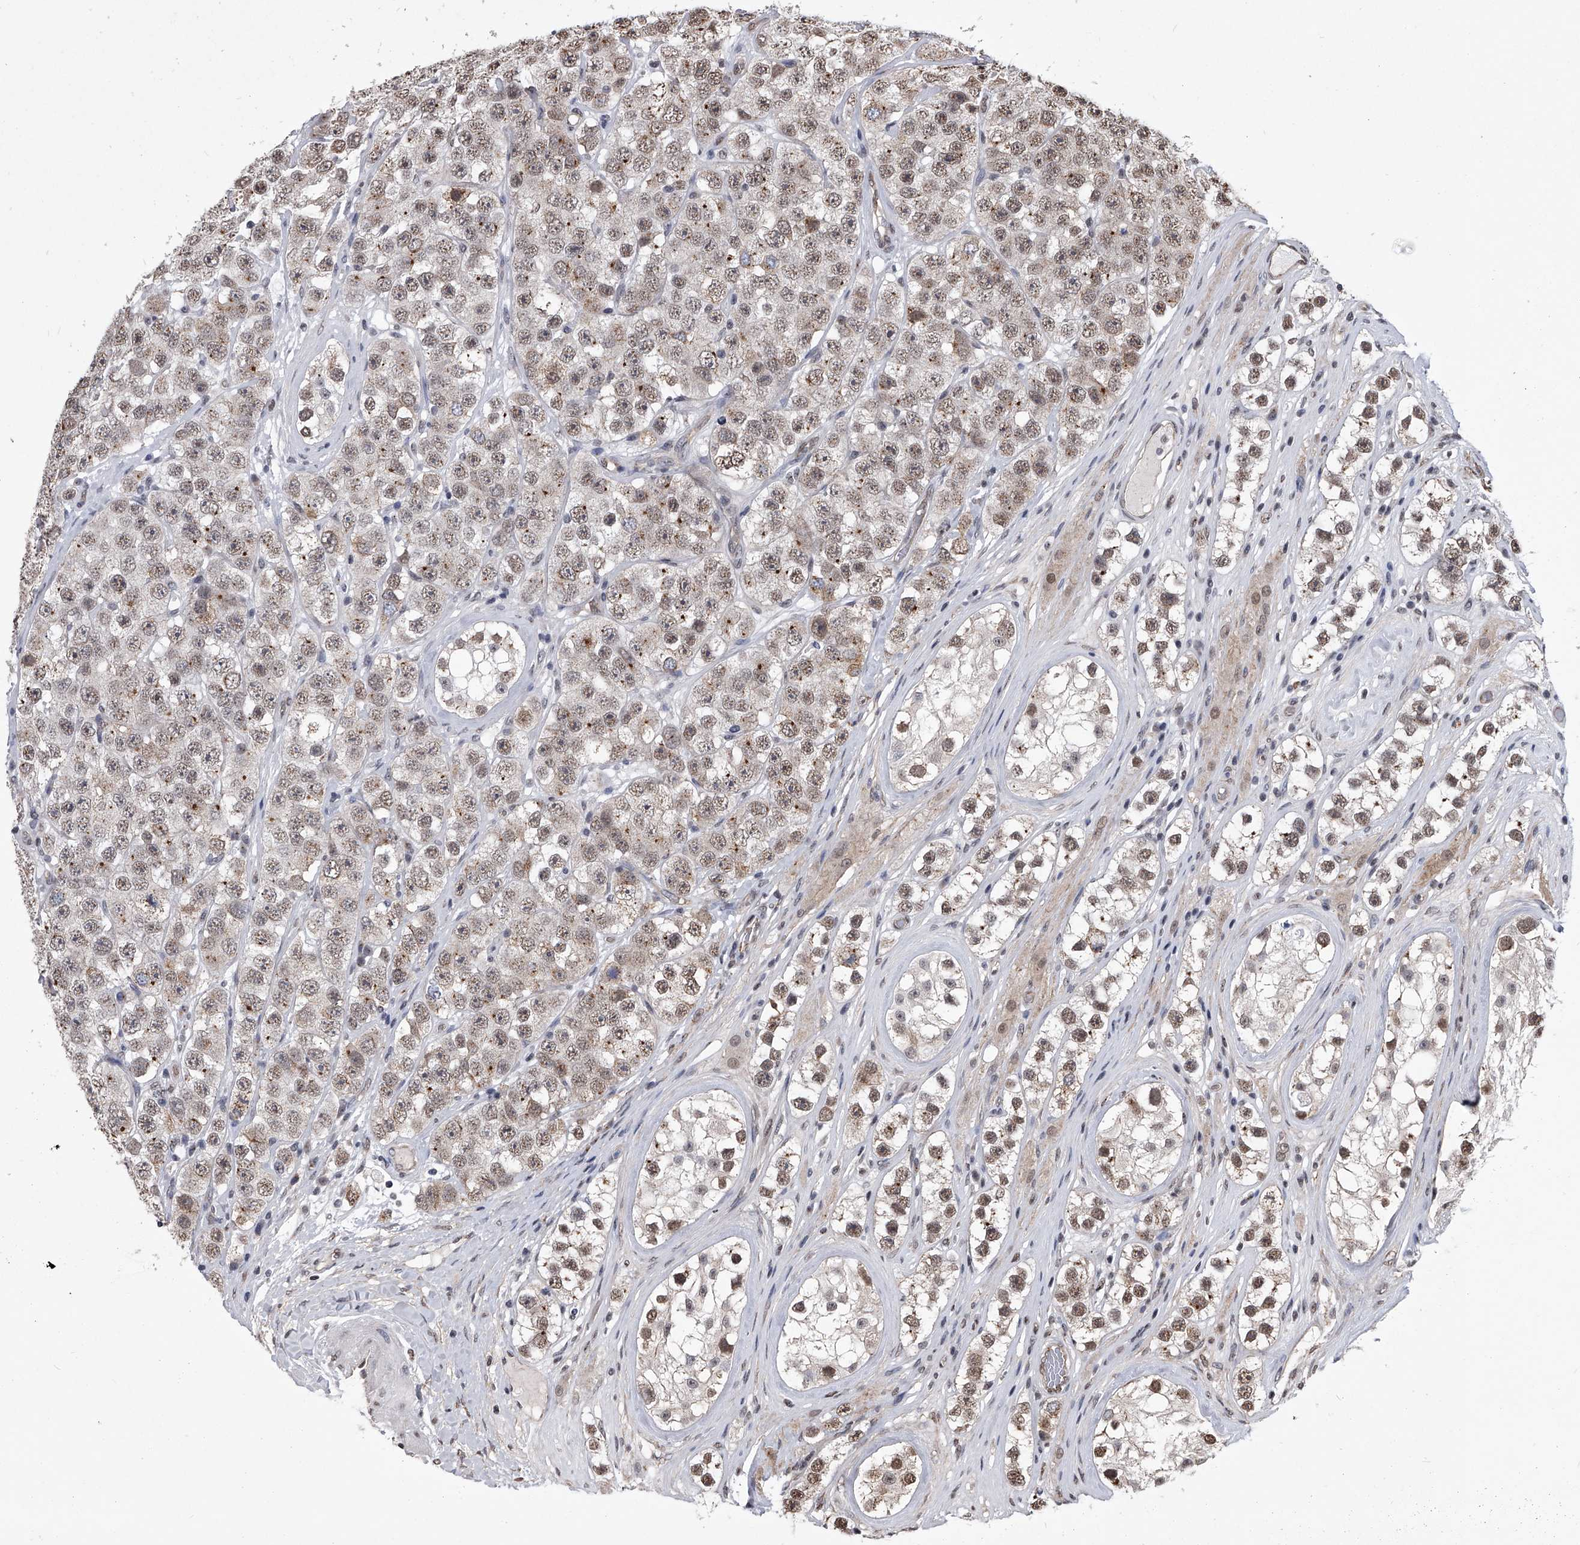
{"staining": {"intensity": "weak", "quantity": ">75%", "location": "nuclear"}, "tissue": "testis cancer", "cell_type": "Tumor cells", "image_type": "cancer", "snomed": [{"axis": "morphology", "description": "Seminoma, NOS"}, {"axis": "topography", "description": "Testis"}], "caption": "High-power microscopy captured an IHC image of testis seminoma, revealing weak nuclear expression in approximately >75% of tumor cells.", "gene": "ZNF76", "patient": {"sex": "male", "age": 28}}